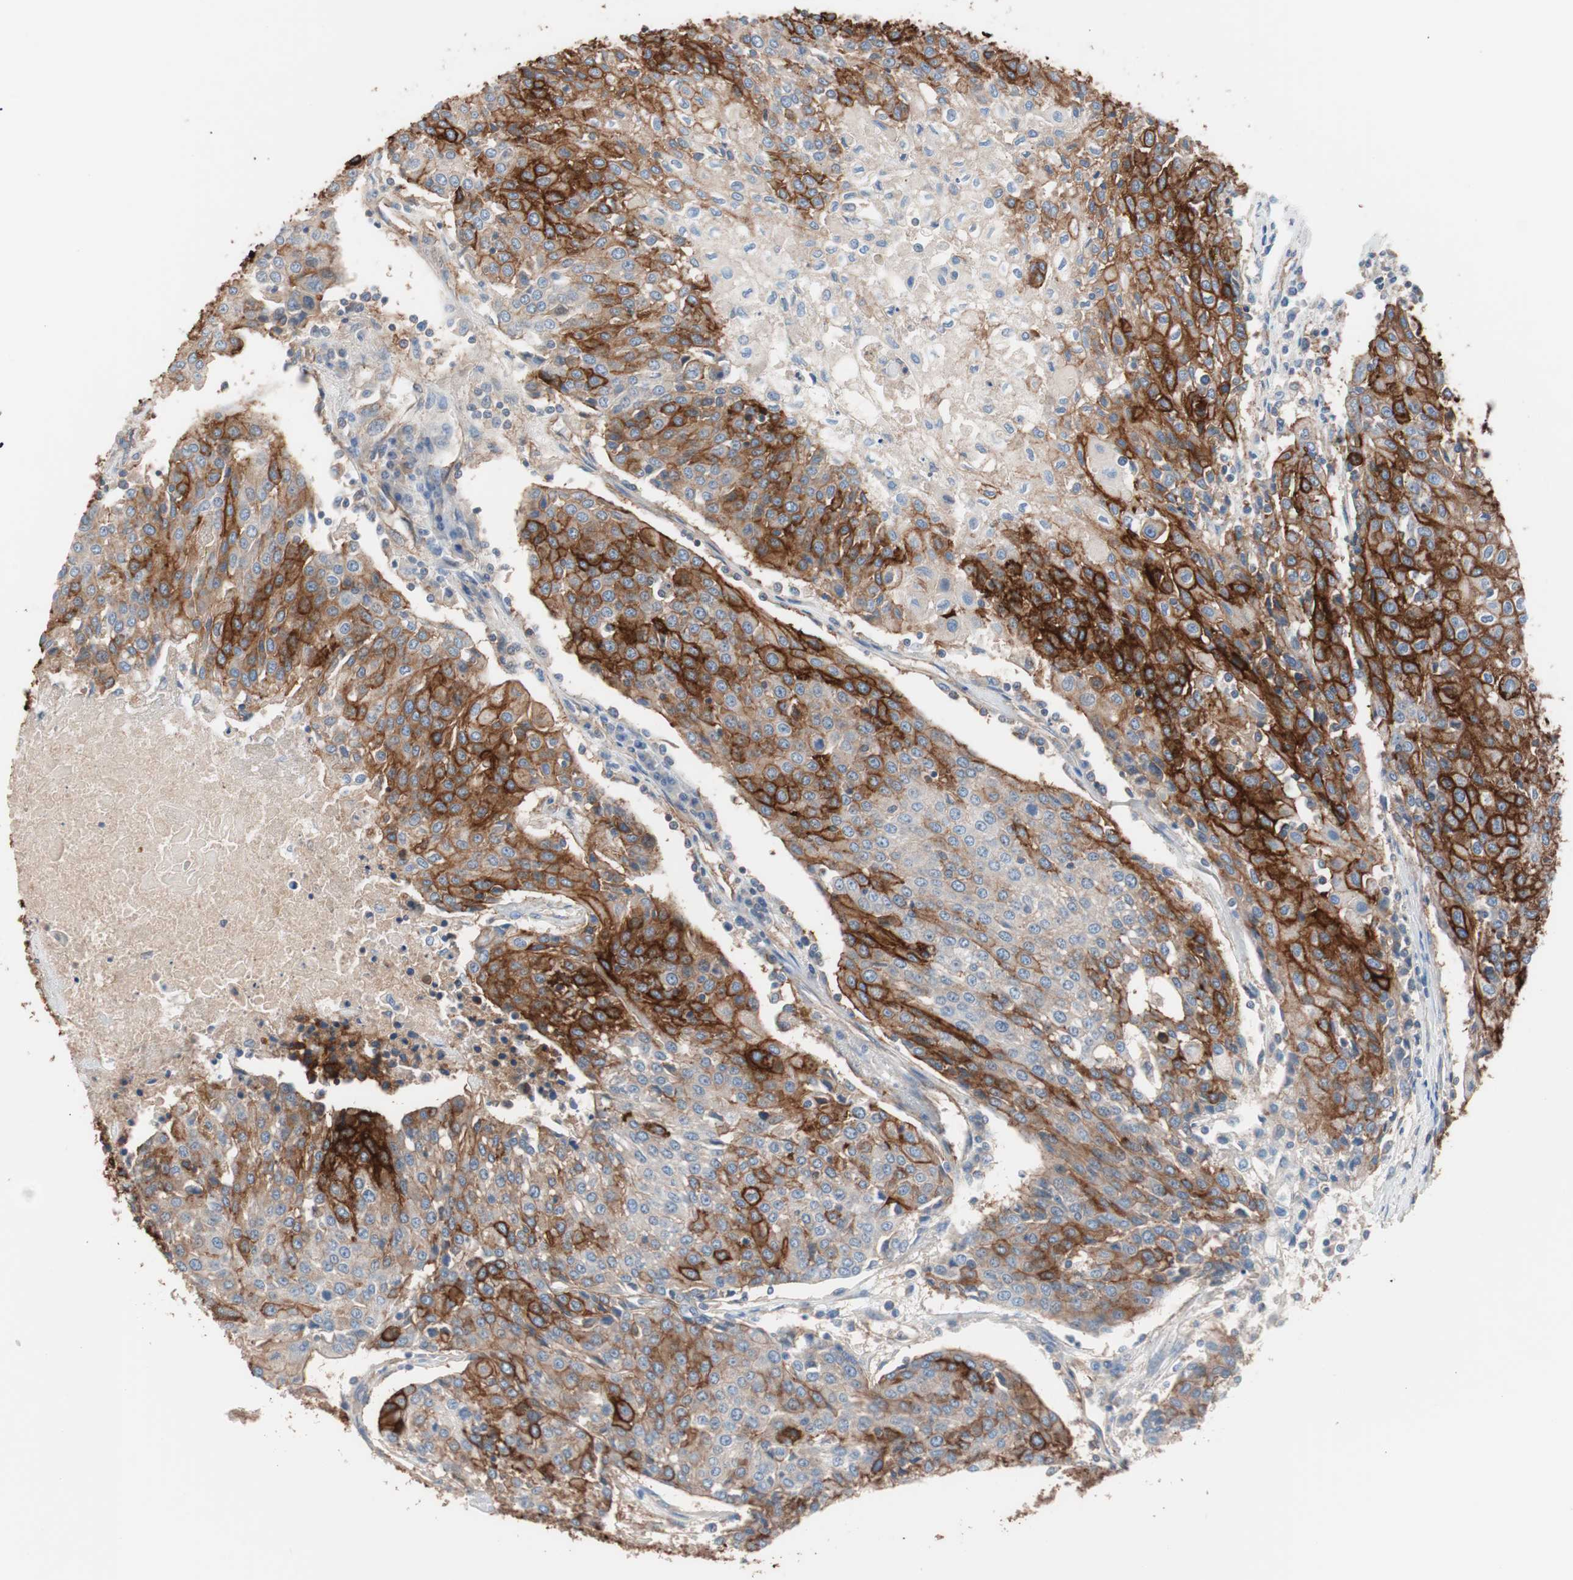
{"staining": {"intensity": "strong", "quantity": "25%-75%", "location": "cytoplasmic/membranous"}, "tissue": "urothelial cancer", "cell_type": "Tumor cells", "image_type": "cancer", "snomed": [{"axis": "morphology", "description": "Urothelial carcinoma, High grade"}, {"axis": "topography", "description": "Urinary bladder"}], "caption": "Immunohistochemical staining of urothelial cancer reveals high levels of strong cytoplasmic/membranous expression in approximately 25%-75% of tumor cells. The protein is stained brown, and the nuclei are stained in blue (DAB (3,3'-diaminobenzidine) IHC with brightfield microscopy, high magnification).", "gene": "GPR160", "patient": {"sex": "female", "age": 85}}